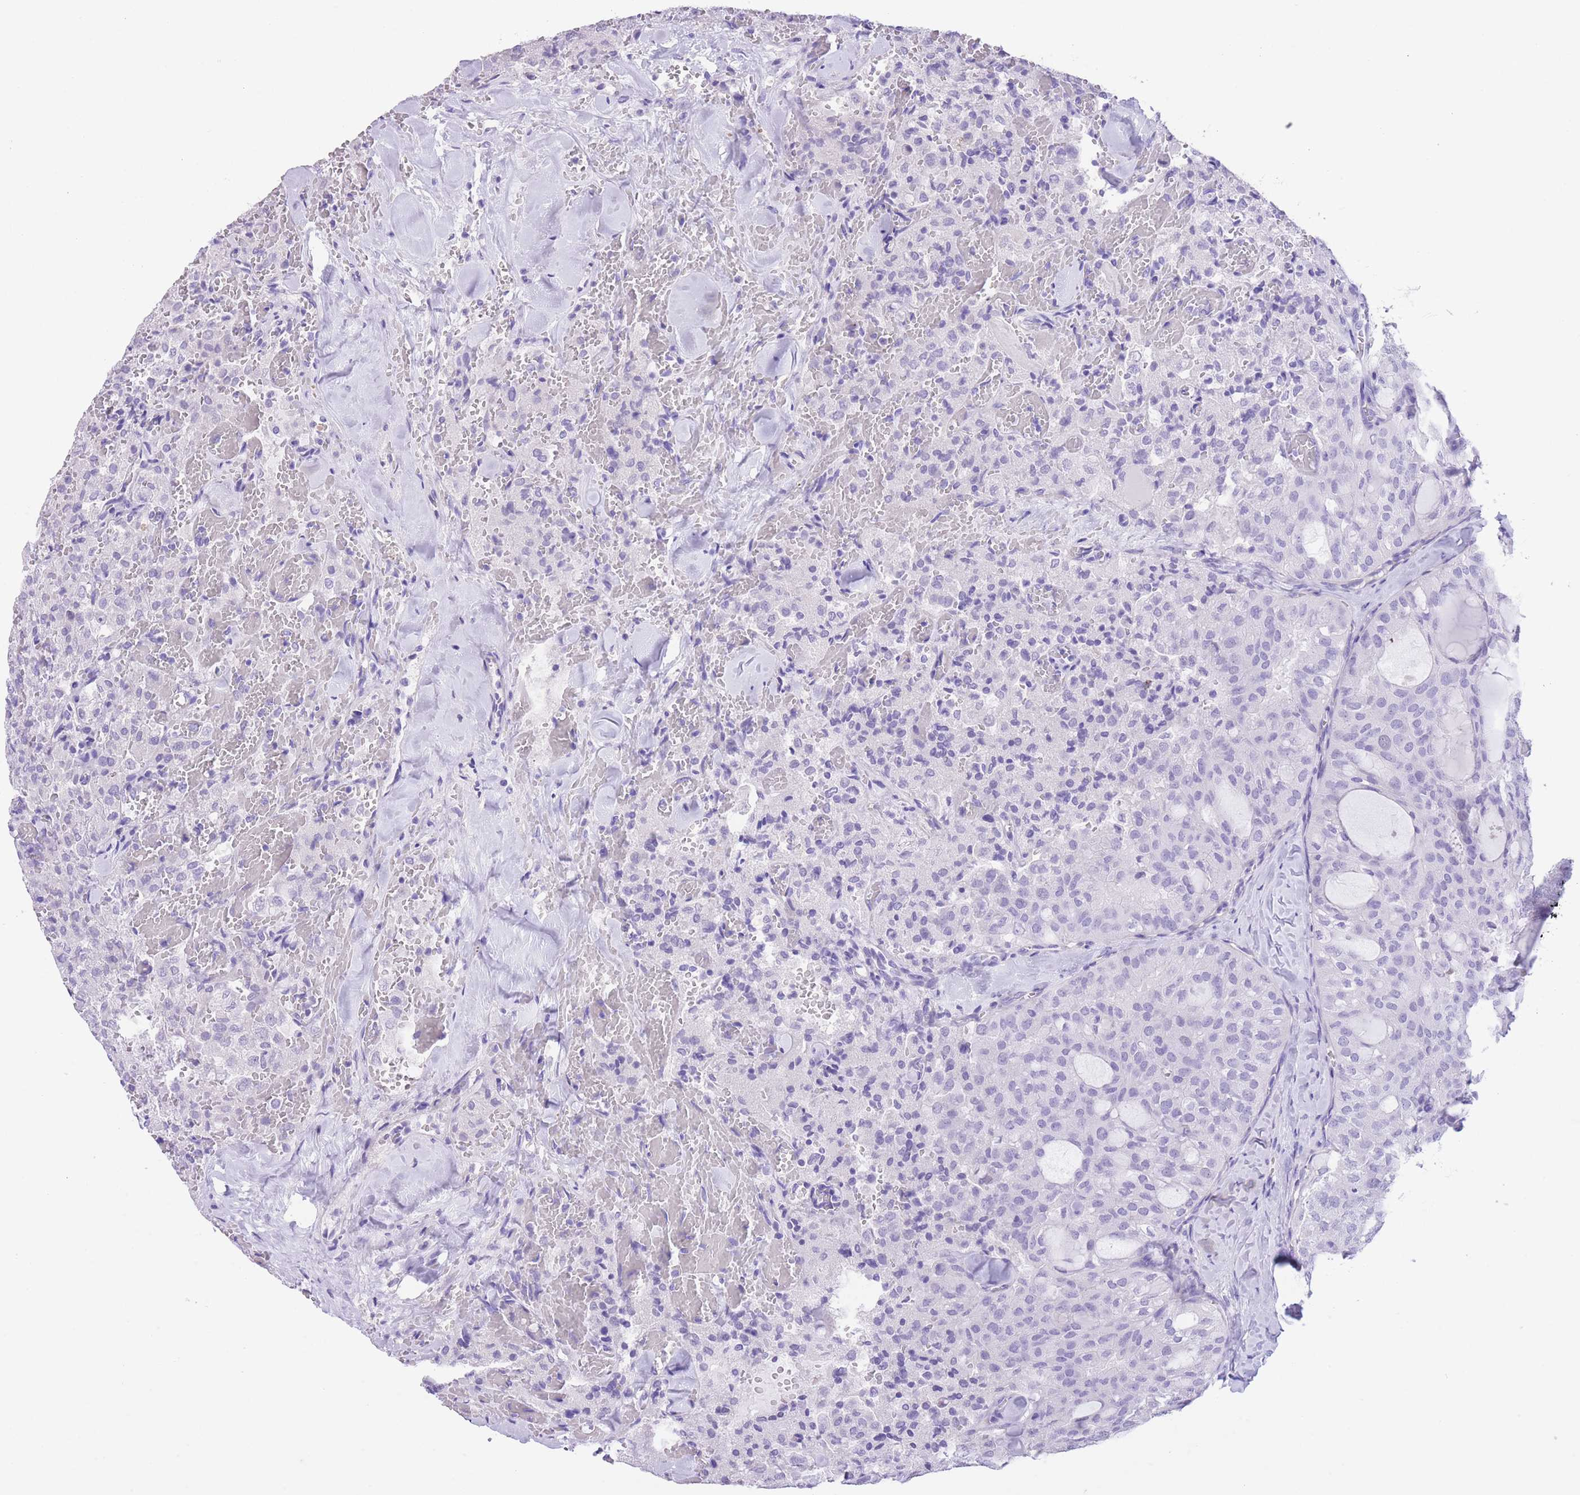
{"staining": {"intensity": "negative", "quantity": "none", "location": "none"}, "tissue": "thyroid cancer", "cell_type": "Tumor cells", "image_type": "cancer", "snomed": [{"axis": "morphology", "description": "Follicular adenoma carcinoma, NOS"}, {"axis": "topography", "description": "Thyroid gland"}], "caption": "High power microscopy histopathology image of an IHC histopathology image of thyroid cancer, revealing no significant positivity in tumor cells.", "gene": "RAI2", "patient": {"sex": "male", "age": 75}}